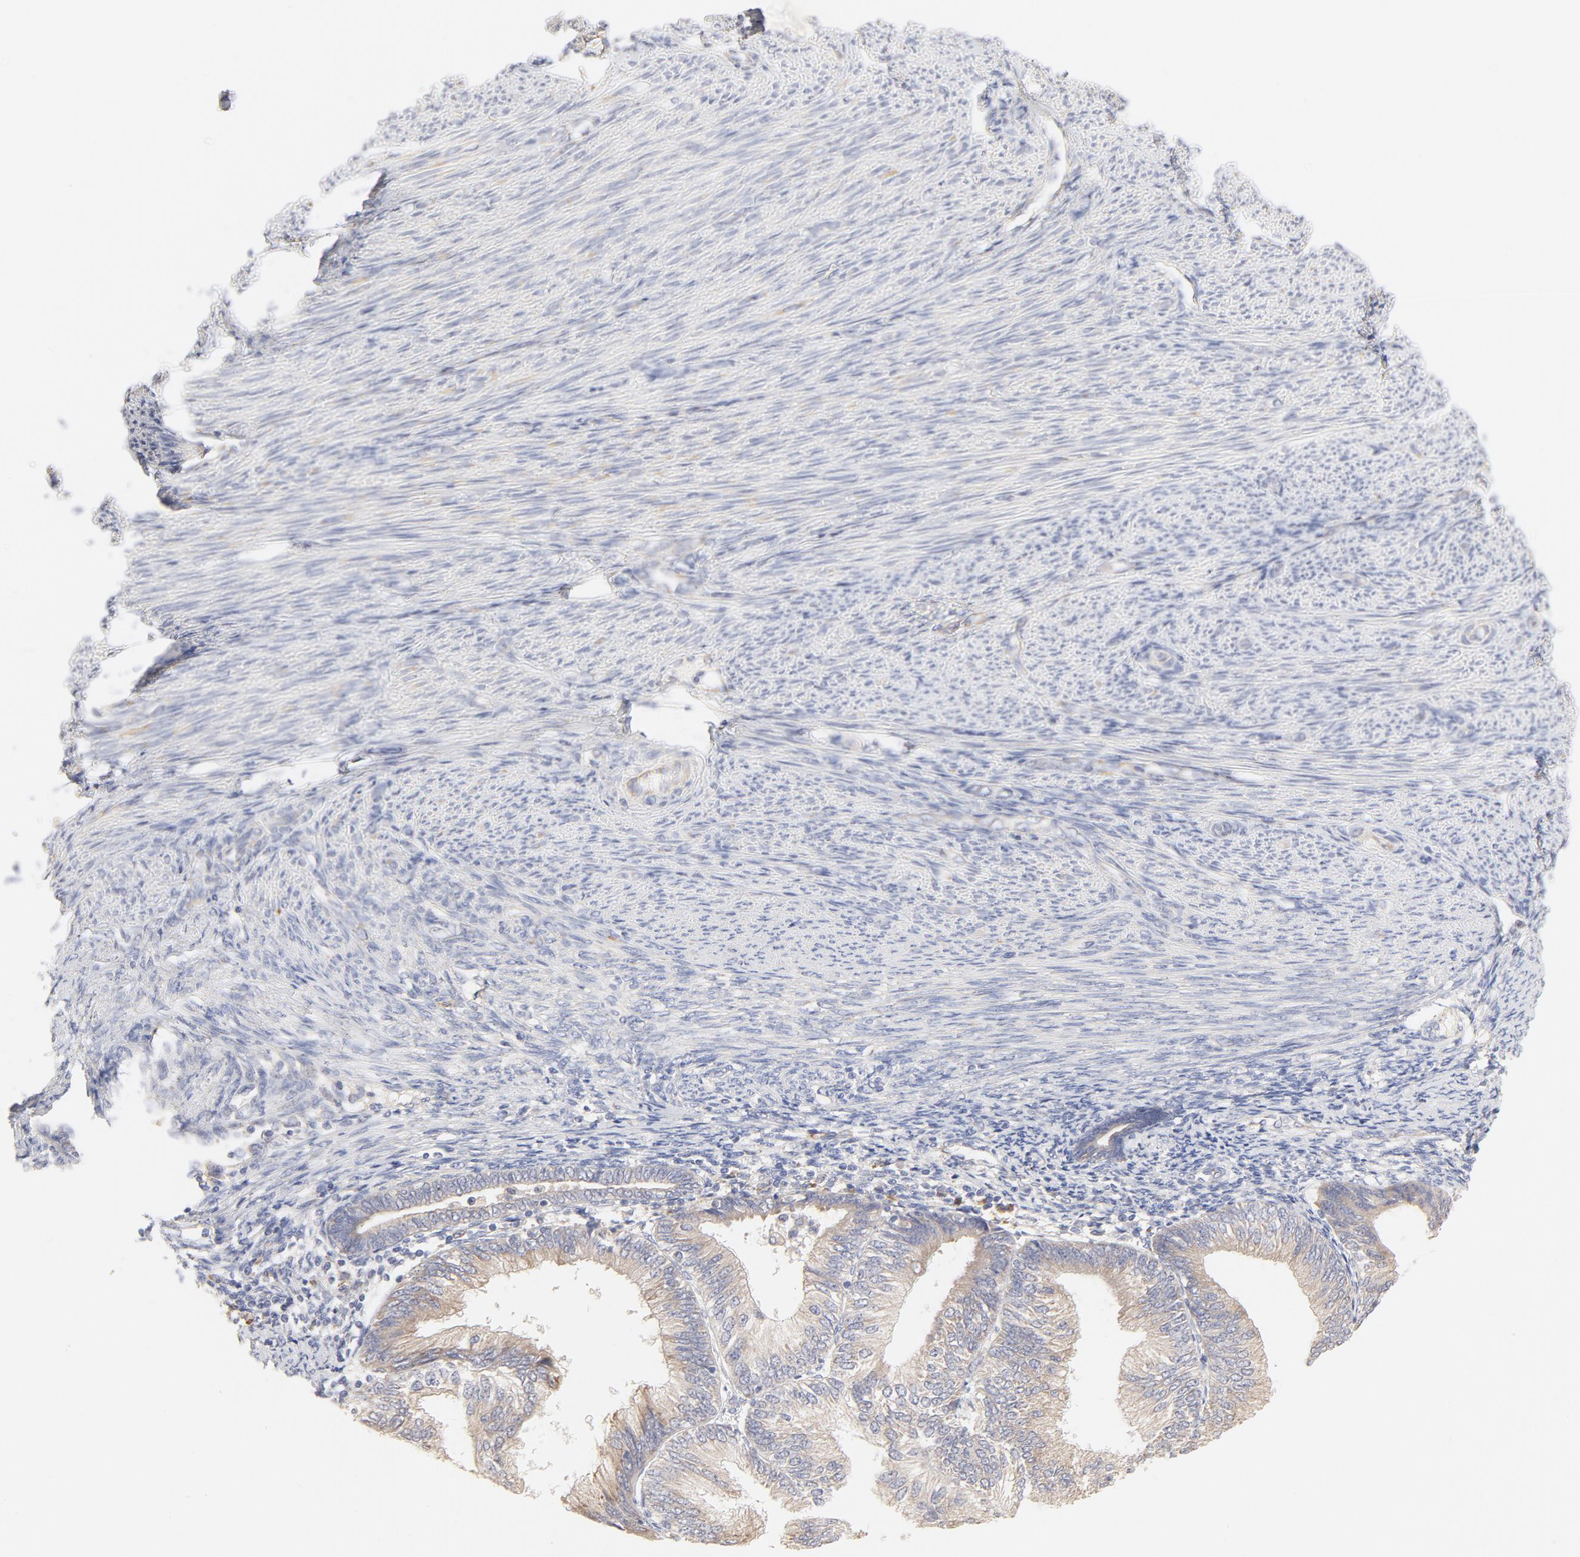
{"staining": {"intensity": "weak", "quantity": ">75%", "location": "cytoplasmic/membranous"}, "tissue": "endometrial cancer", "cell_type": "Tumor cells", "image_type": "cancer", "snomed": [{"axis": "morphology", "description": "Adenocarcinoma, NOS"}, {"axis": "topography", "description": "Endometrium"}], "caption": "A histopathology image showing weak cytoplasmic/membranous expression in about >75% of tumor cells in endometrial cancer (adenocarcinoma), as visualized by brown immunohistochemical staining.", "gene": "MTERF2", "patient": {"sex": "female", "age": 55}}